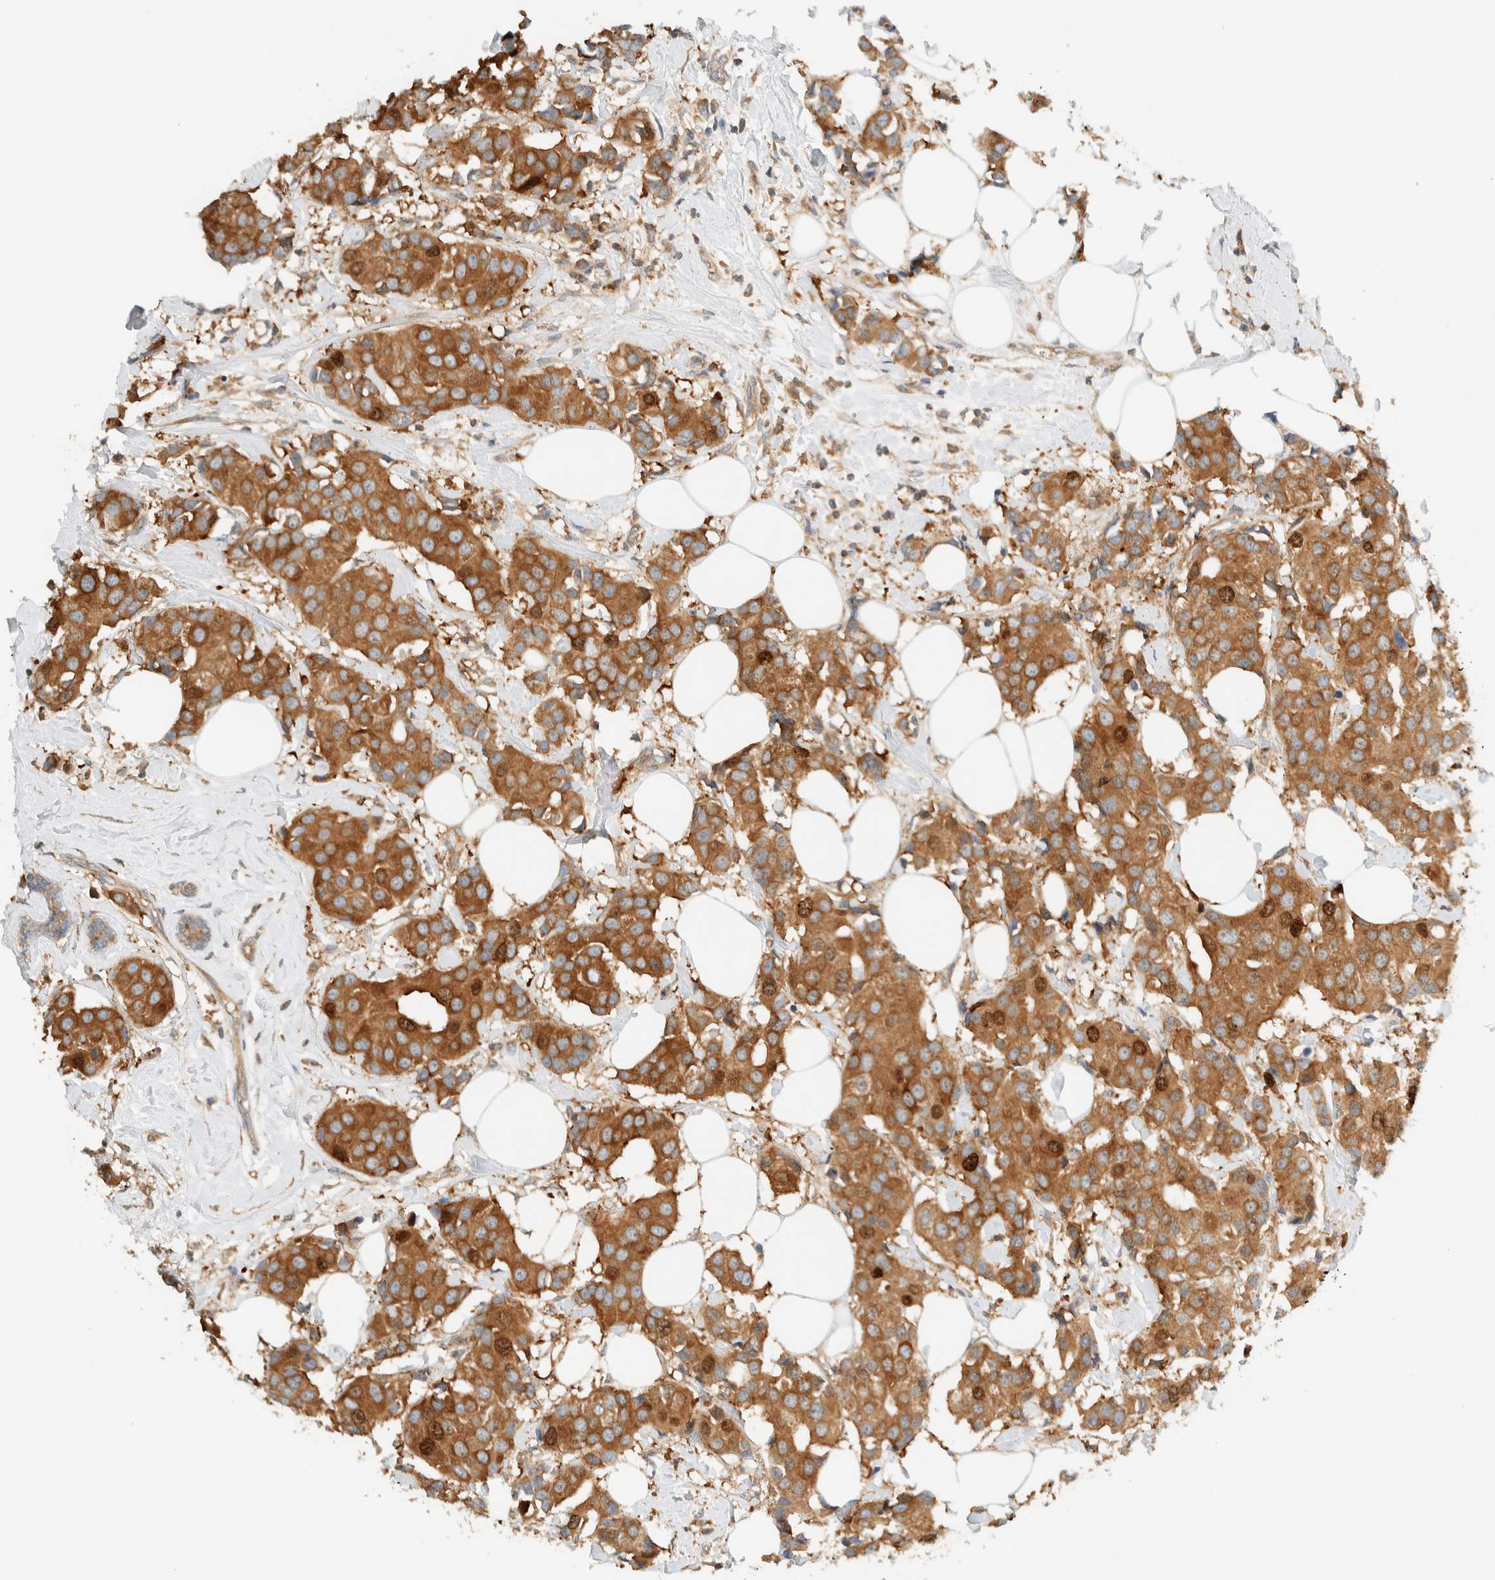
{"staining": {"intensity": "moderate", "quantity": ">75%", "location": "cytoplasmic/membranous"}, "tissue": "breast cancer", "cell_type": "Tumor cells", "image_type": "cancer", "snomed": [{"axis": "morphology", "description": "Normal tissue, NOS"}, {"axis": "morphology", "description": "Duct carcinoma"}, {"axis": "topography", "description": "Breast"}], "caption": "The image displays immunohistochemical staining of breast cancer (invasive ductal carcinoma). There is moderate cytoplasmic/membranous staining is identified in approximately >75% of tumor cells.", "gene": "ARFGEF1", "patient": {"sex": "female", "age": 39}}